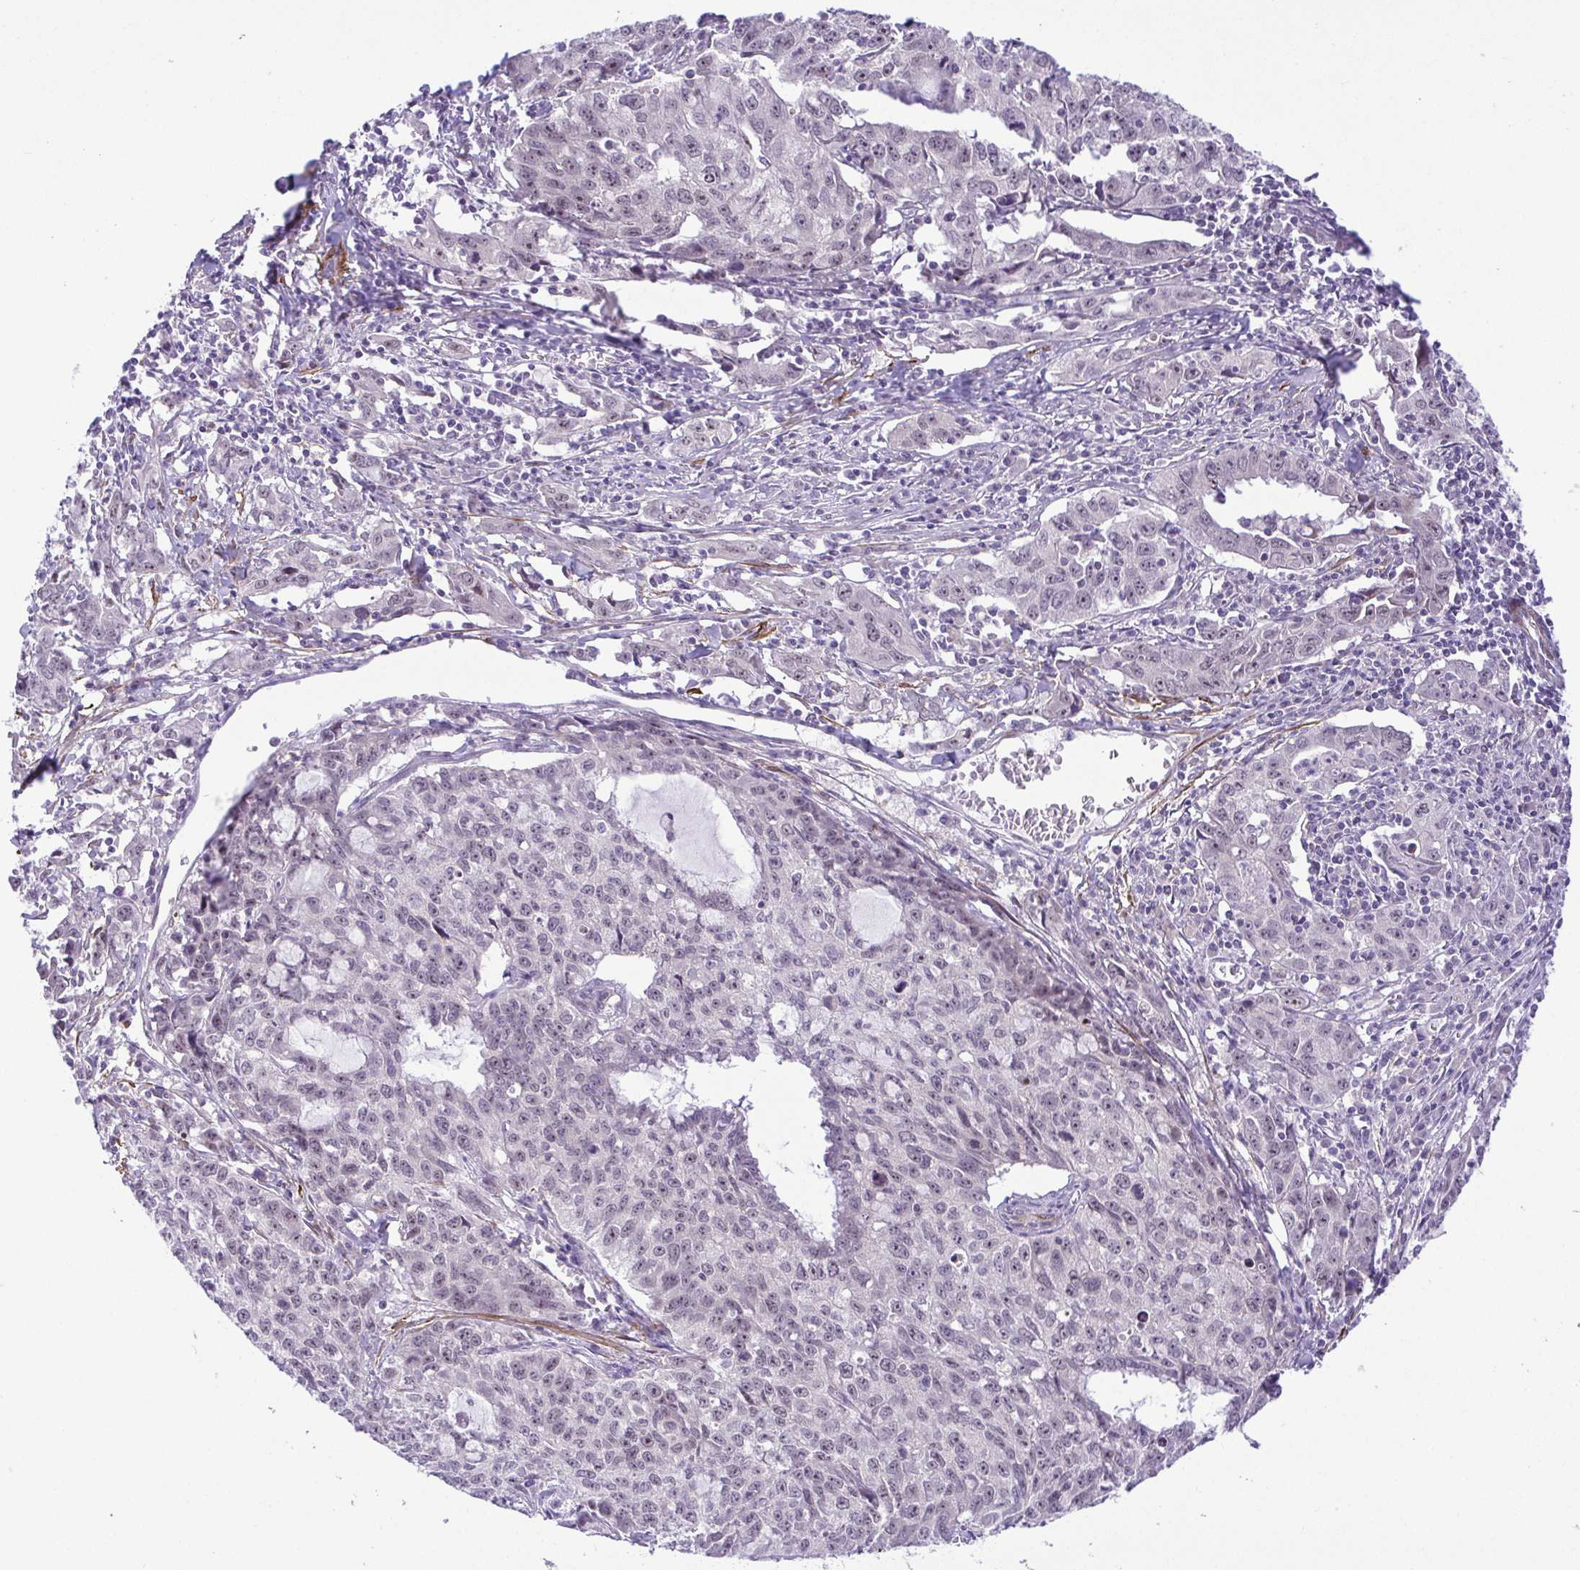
{"staining": {"intensity": "weak", "quantity": "25%-75%", "location": "nuclear"}, "tissue": "cervical cancer", "cell_type": "Tumor cells", "image_type": "cancer", "snomed": [{"axis": "morphology", "description": "Squamous cell carcinoma, NOS"}, {"axis": "topography", "description": "Cervix"}], "caption": "Immunohistochemistry of human cervical squamous cell carcinoma exhibits low levels of weak nuclear expression in about 25%-75% of tumor cells.", "gene": "RSL24D1", "patient": {"sex": "female", "age": 28}}